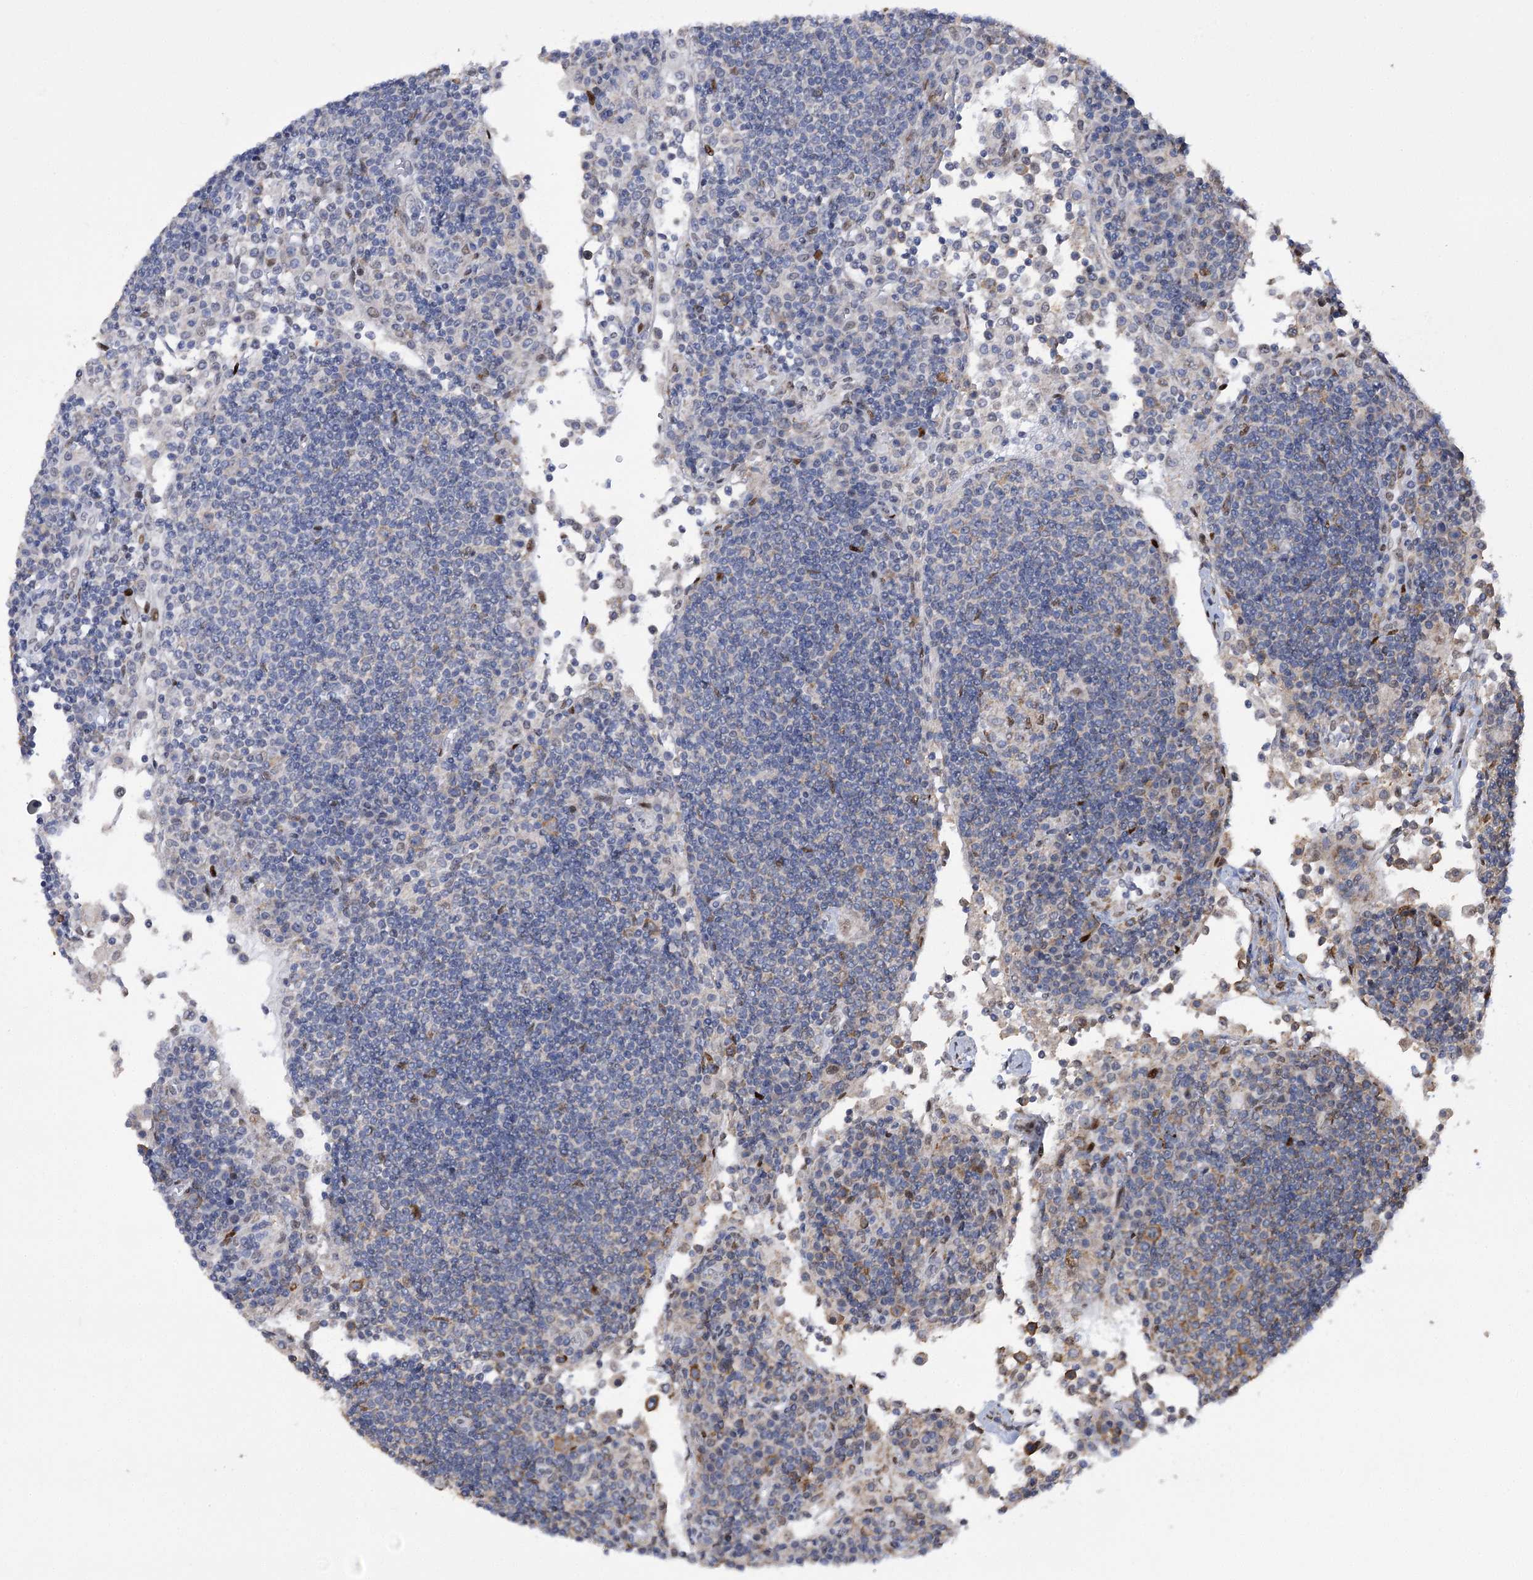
{"staining": {"intensity": "negative", "quantity": "none", "location": "none"}, "tissue": "lymph node", "cell_type": "Germinal center cells", "image_type": "normal", "snomed": [{"axis": "morphology", "description": "Normal tissue, NOS"}, {"axis": "topography", "description": "Lymph node"}], "caption": "Germinal center cells show no significant protein positivity in unremarkable lymph node.", "gene": "NFU1", "patient": {"sex": "female", "age": 53}}